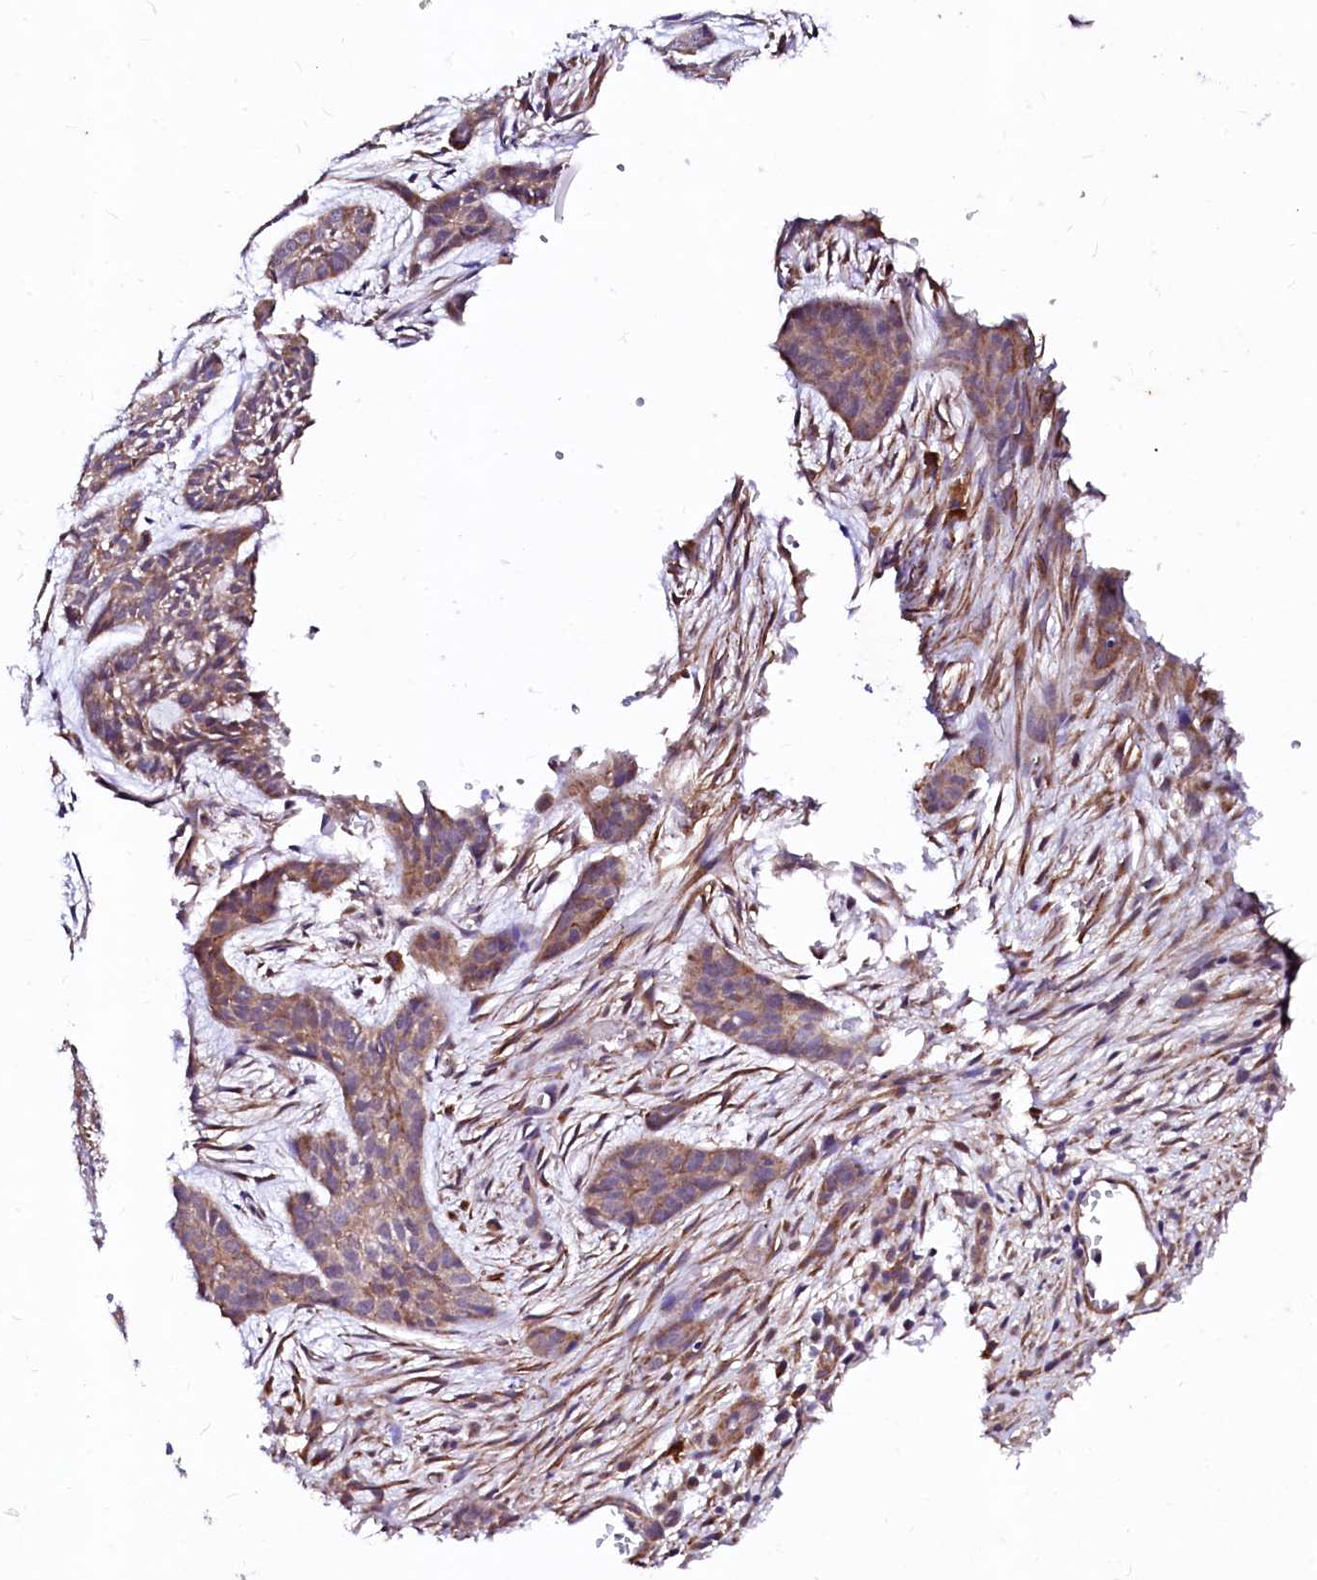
{"staining": {"intensity": "moderate", "quantity": ">75%", "location": "cytoplasmic/membranous"}, "tissue": "skin cancer", "cell_type": "Tumor cells", "image_type": "cancer", "snomed": [{"axis": "morphology", "description": "Basal cell carcinoma"}, {"axis": "topography", "description": "Skin"}], "caption": "Immunohistochemical staining of human skin cancer displays medium levels of moderate cytoplasmic/membranous staining in about >75% of tumor cells. The staining was performed using DAB (3,3'-diaminobenzidine), with brown indicating positive protein expression. Nuclei are stained blue with hematoxylin.", "gene": "GPR176", "patient": {"sex": "female", "age": 64}}